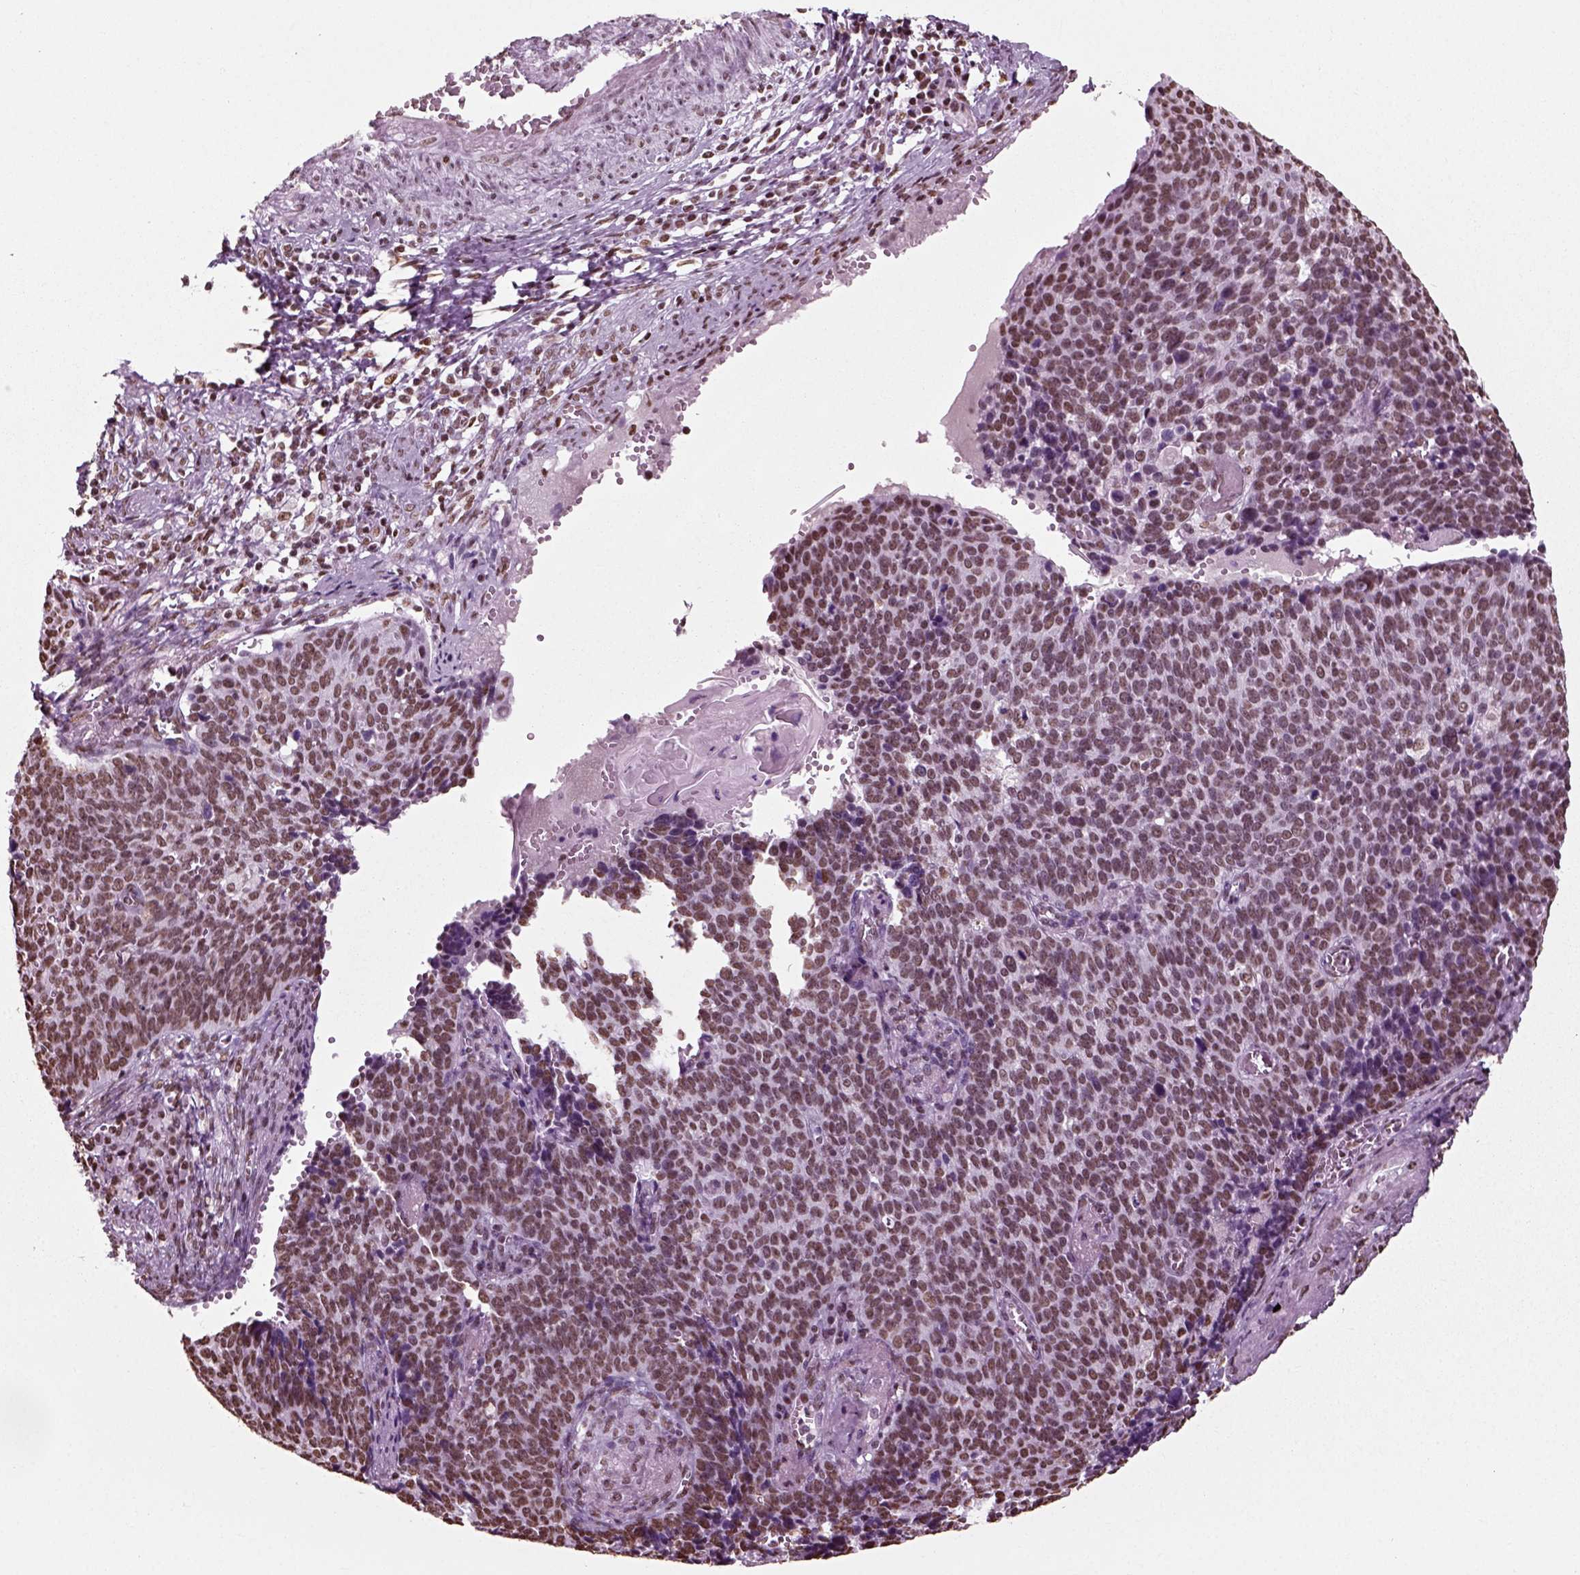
{"staining": {"intensity": "moderate", "quantity": ">75%", "location": "nuclear"}, "tissue": "cervical cancer", "cell_type": "Tumor cells", "image_type": "cancer", "snomed": [{"axis": "morphology", "description": "Normal tissue, NOS"}, {"axis": "morphology", "description": "Squamous cell carcinoma, NOS"}, {"axis": "topography", "description": "Cervix"}], "caption": "This histopathology image exhibits squamous cell carcinoma (cervical) stained with immunohistochemistry (IHC) to label a protein in brown. The nuclear of tumor cells show moderate positivity for the protein. Nuclei are counter-stained blue.", "gene": "POLR1H", "patient": {"sex": "female", "age": 39}}